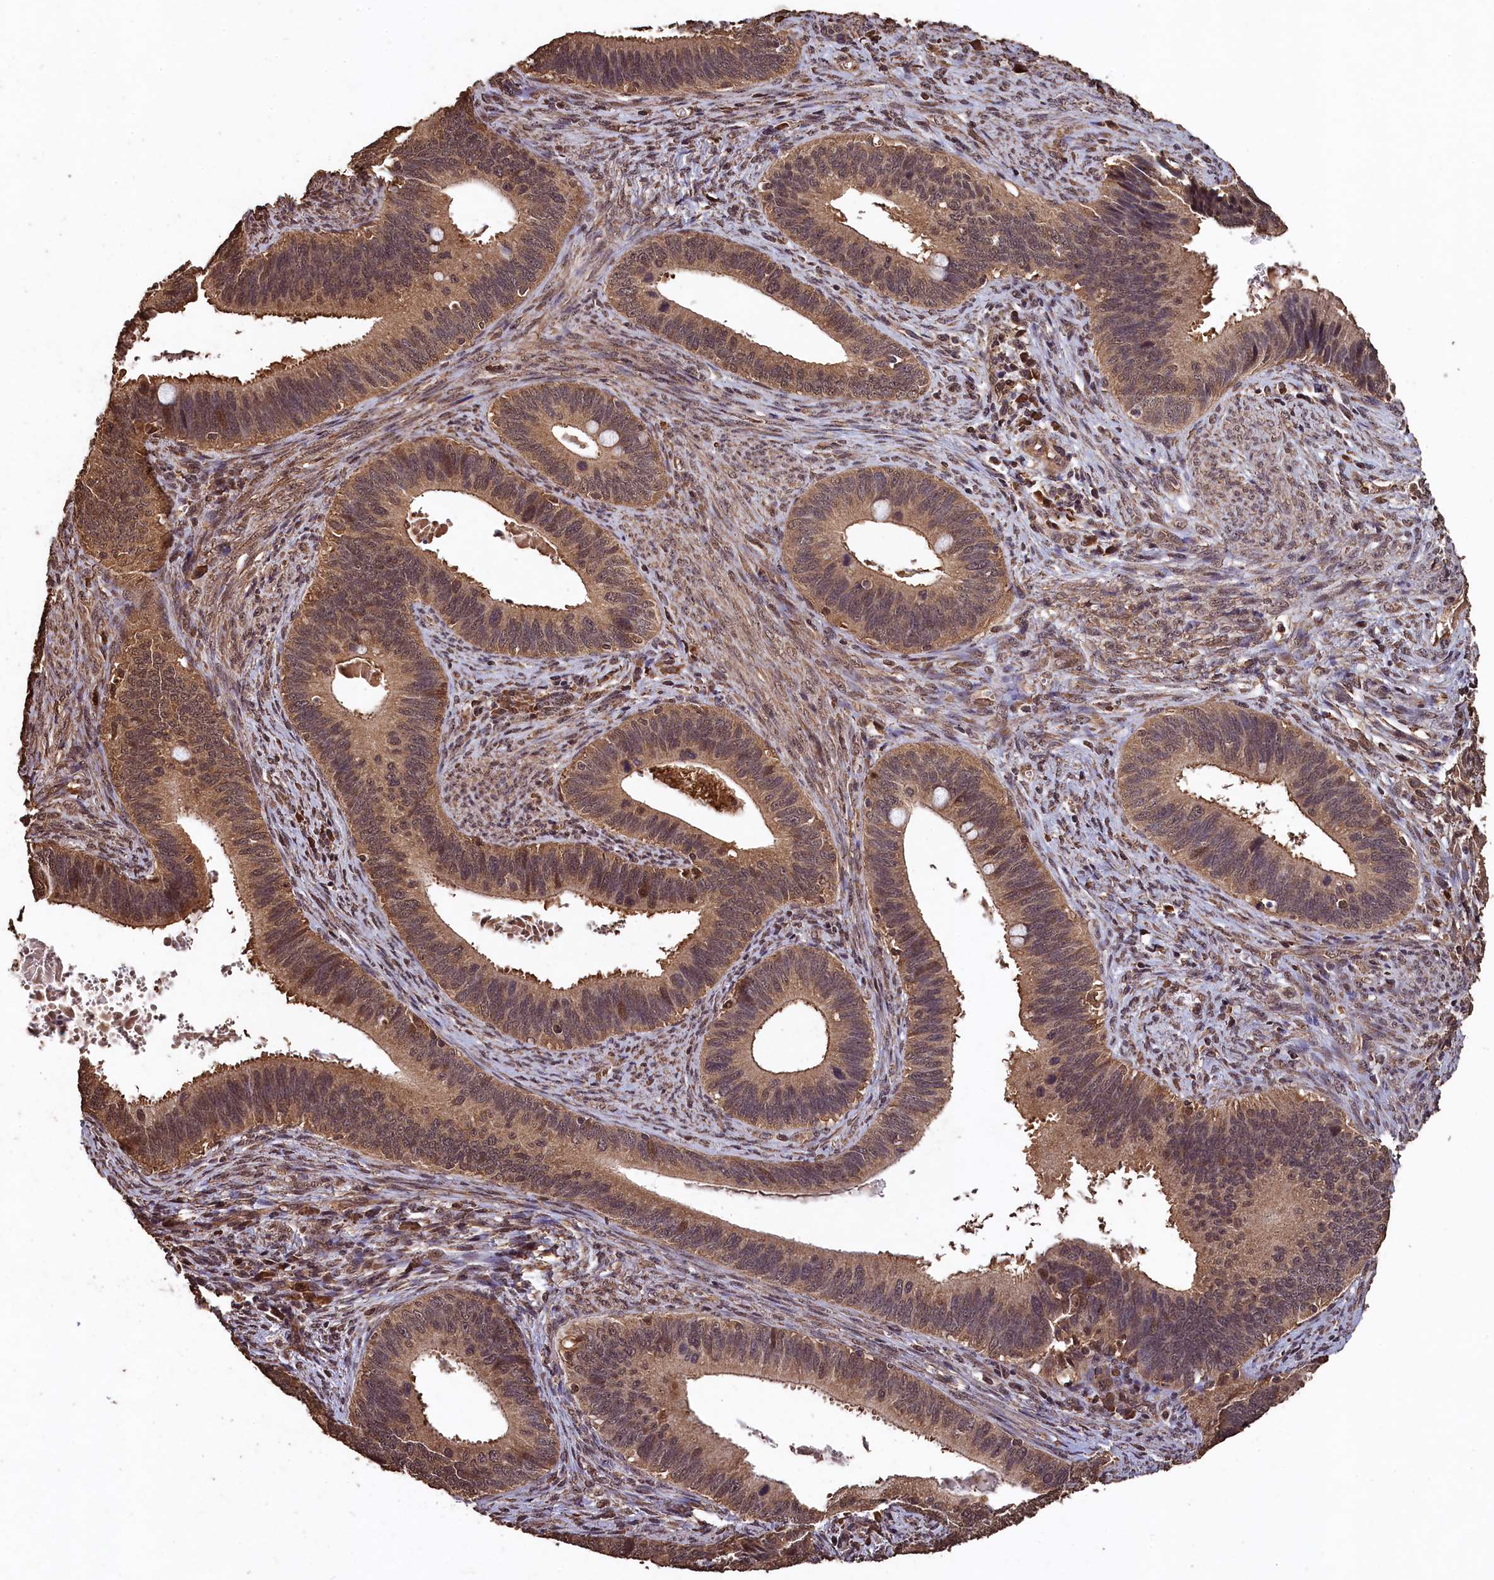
{"staining": {"intensity": "moderate", "quantity": ">75%", "location": "cytoplasmic/membranous,nuclear"}, "tissue": "cervical cancer", "cell_type": "Tumor cells", "image_type": "cancer", "snomed": [{"axis": "morphology", "description": "Adenocarcinoma, NOS"}, {"axis": "topography", "description": "Cervix"}], "caption": "A photomicrograph showing moderate cytoplasmic/membranous and nuclear expression in approximately >75% of tumor cells in cervical adenocarcinoma, as visualized by brown immunohistochemical staining.", "gene": "CEP57L1", "patient": {"sex": "female", "age": 42}}